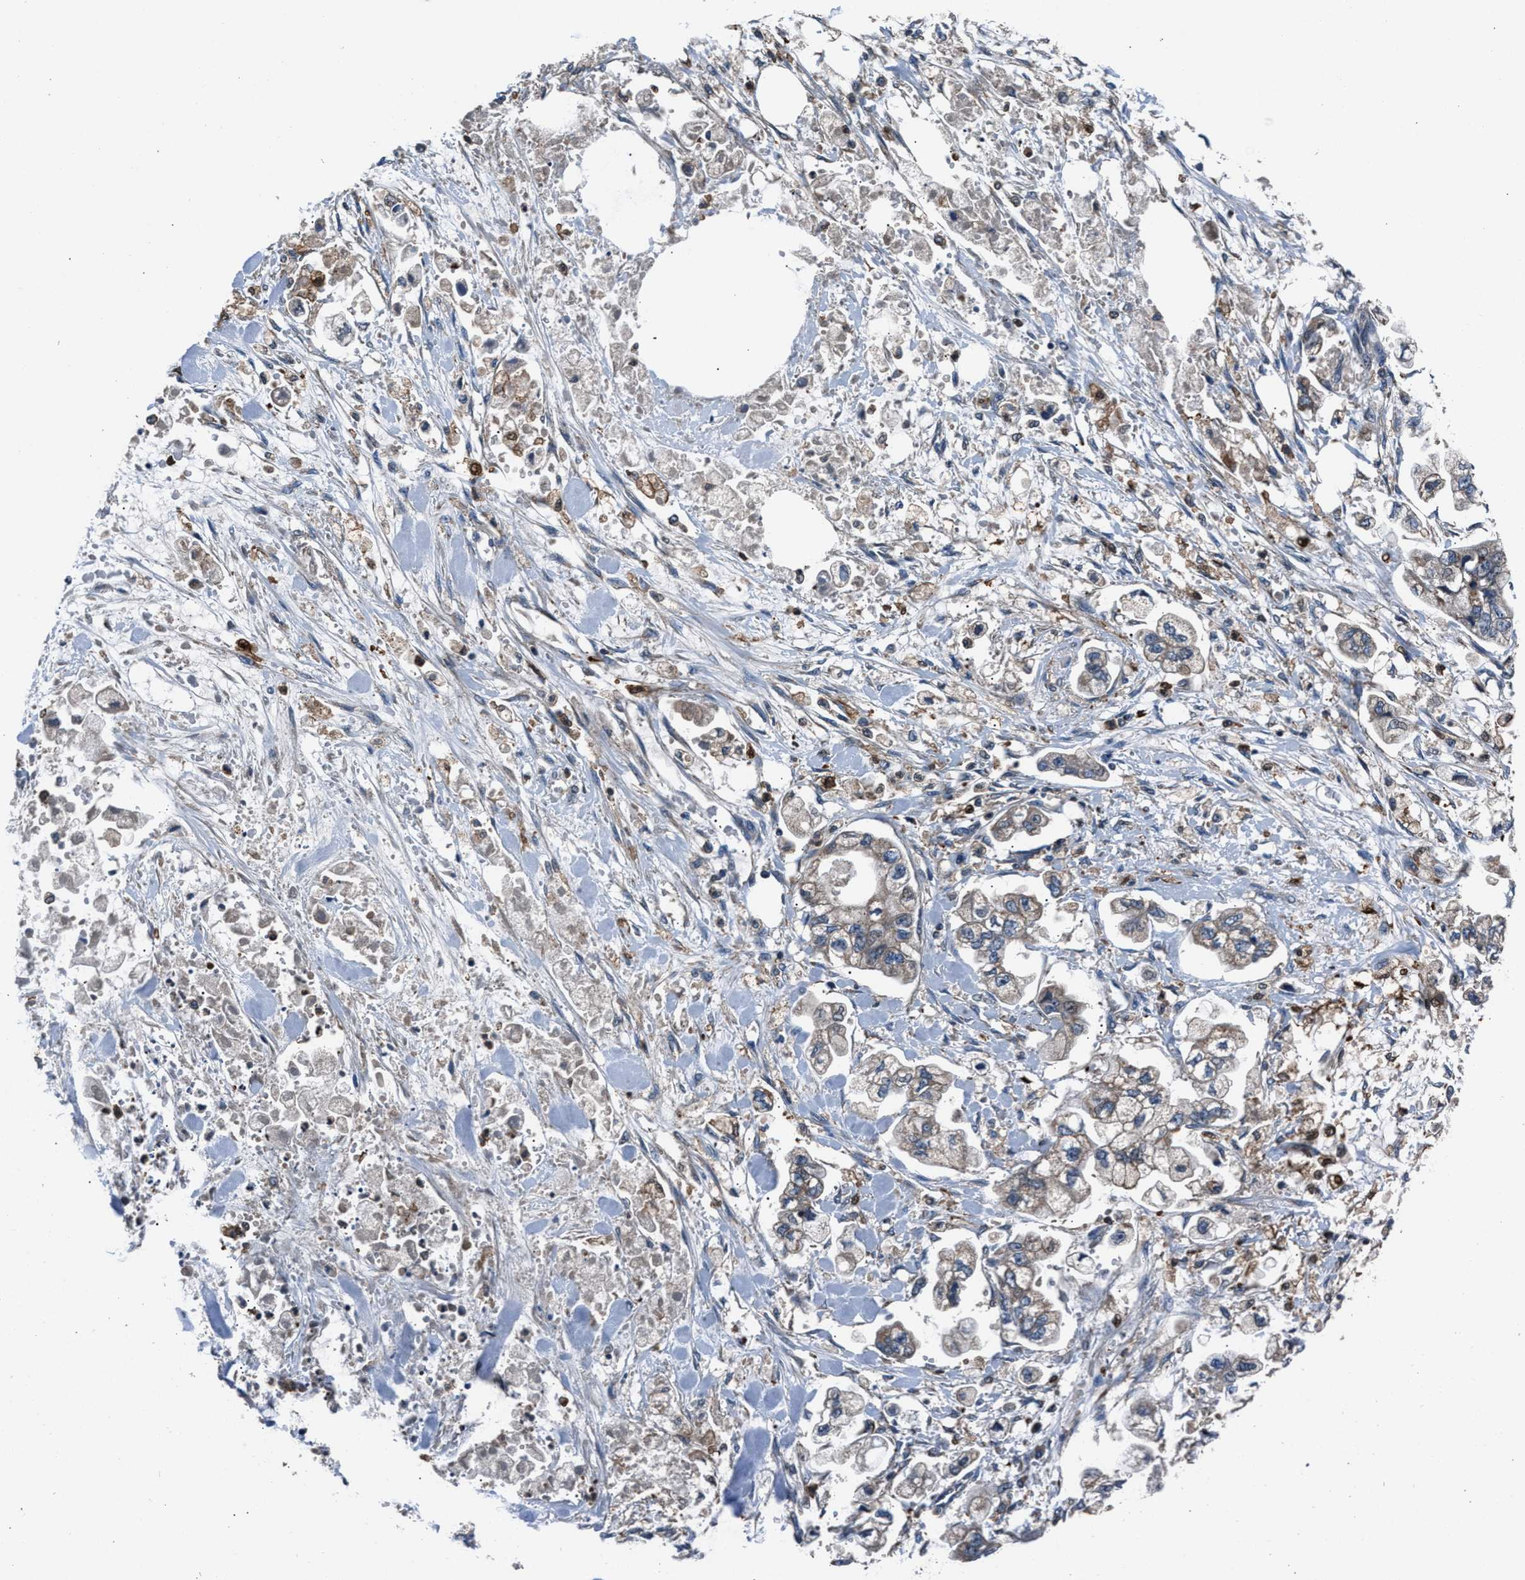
{"staining": {"intensity": "weak", "quantity": "<25%", "location": "cytoplasmic/membranous"}, "tissue": "stomach cancer", "cell_type": "Tumor cells", "image_type": "cancer", "snomed": [{"axis": "morphology", "description": "Normal tissue, NOS"}, {"axis": "morphology", "description": "Adenocarcinoma, NOS"}, {"axis": "topography", "description": "Stomach"}], "caption": "A high-resolution micrograph shows immunohistochemistry staining of stomach cancer, which exhibits no significant positivity in tumor cells. Brightfield microscopy of immunohistochemistry stained with DAB (brown) and hematoxylin (blue), captured at high magnification.", "gene": "FAM221A", "patient": {"sex": "male", "age": 62}}